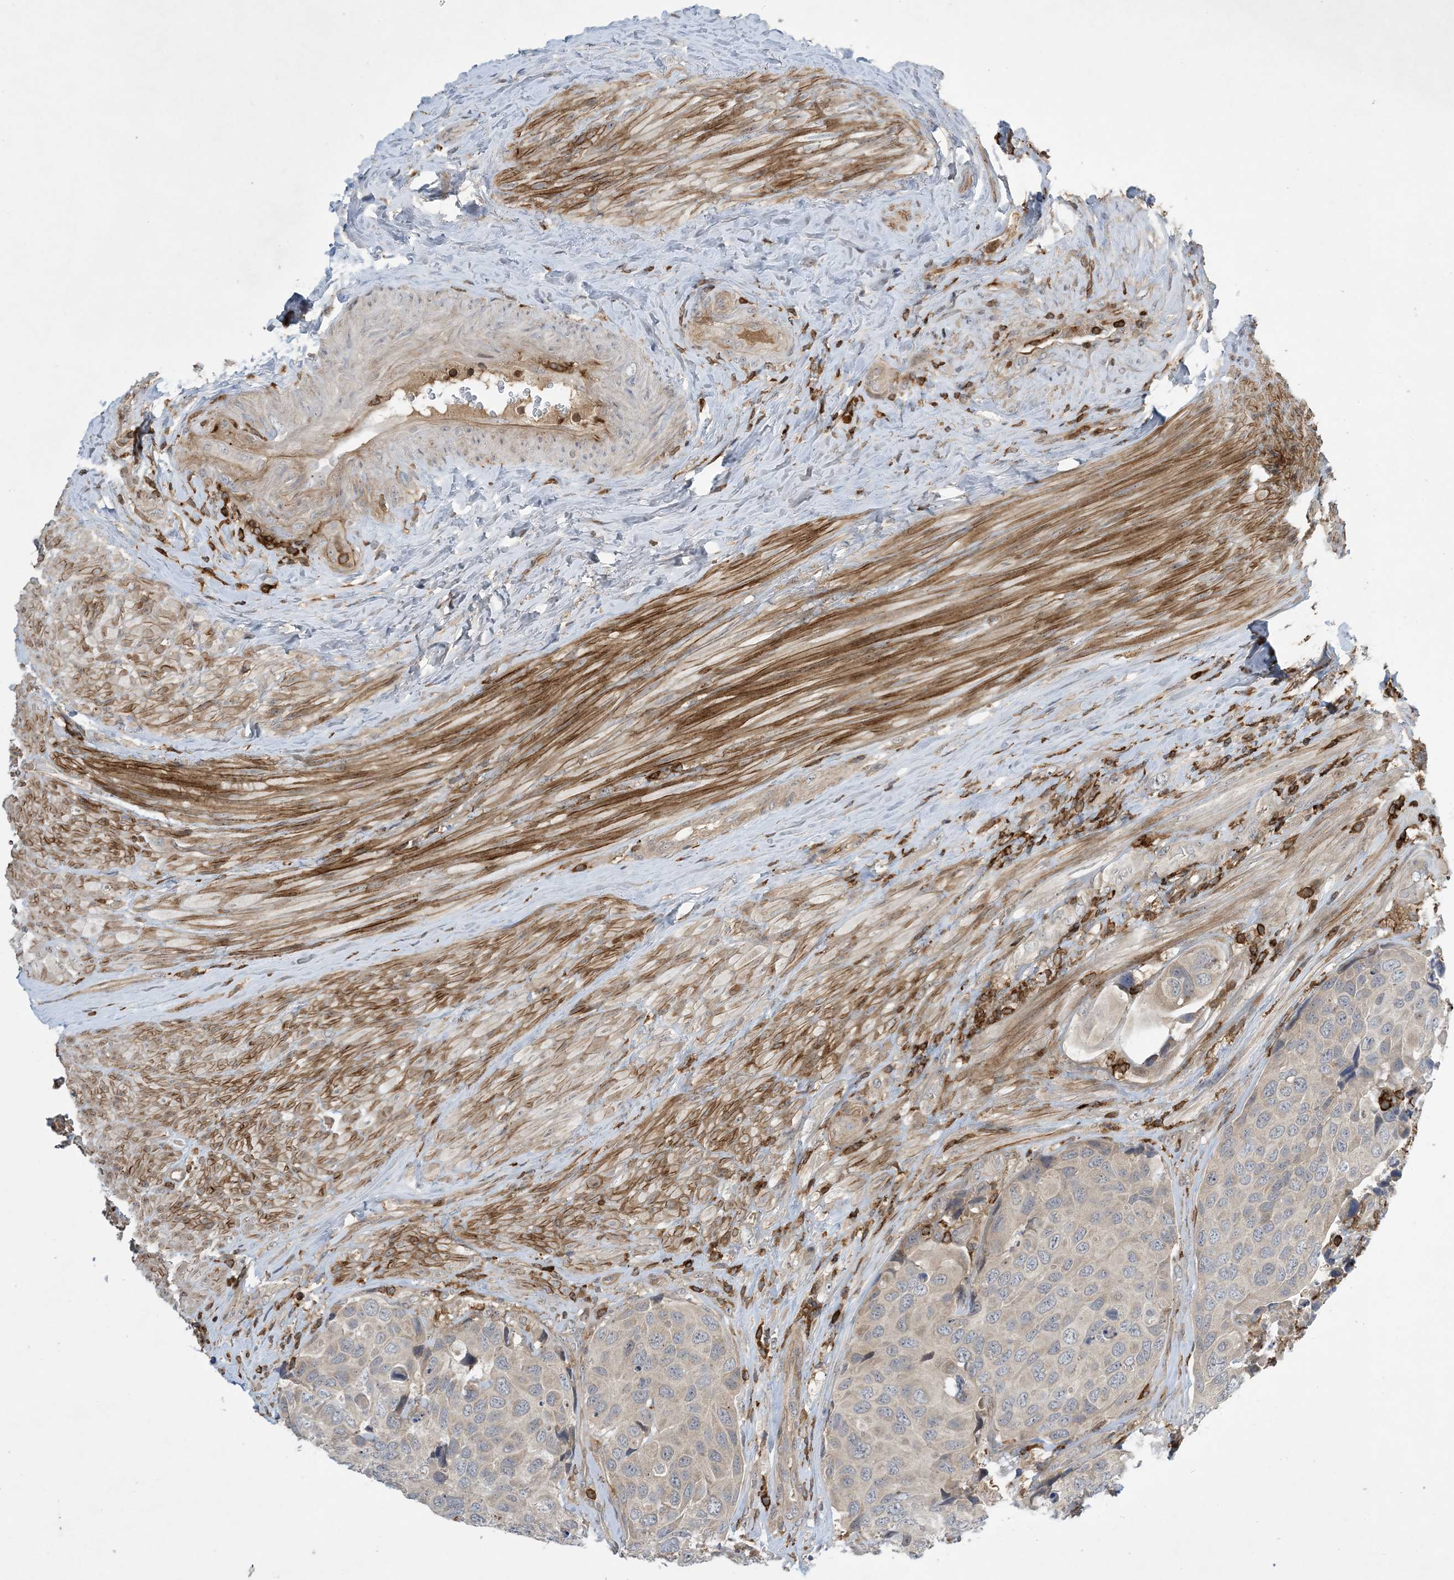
{"staining": {"intensity": "negative", "quantity": "none", "location": "none"}, "tissue": "urothelial cancer", "cell_type": "Tumor cells", "image_type": "cancer", "snomed": [{"axis": "morphology", "description": "Urothelial carcinoma, High grade"}, {"axis": "topography", "description": "Urinary bladder"}], "caption": "Photomicrograph shows no protein positivity in tumor cells of urothelial cancer tissue. (DAB immunohistochemistry with hematoxylin counter stain).", "gene": "AK9", "patient": {"sex": "male", "age": 74}}